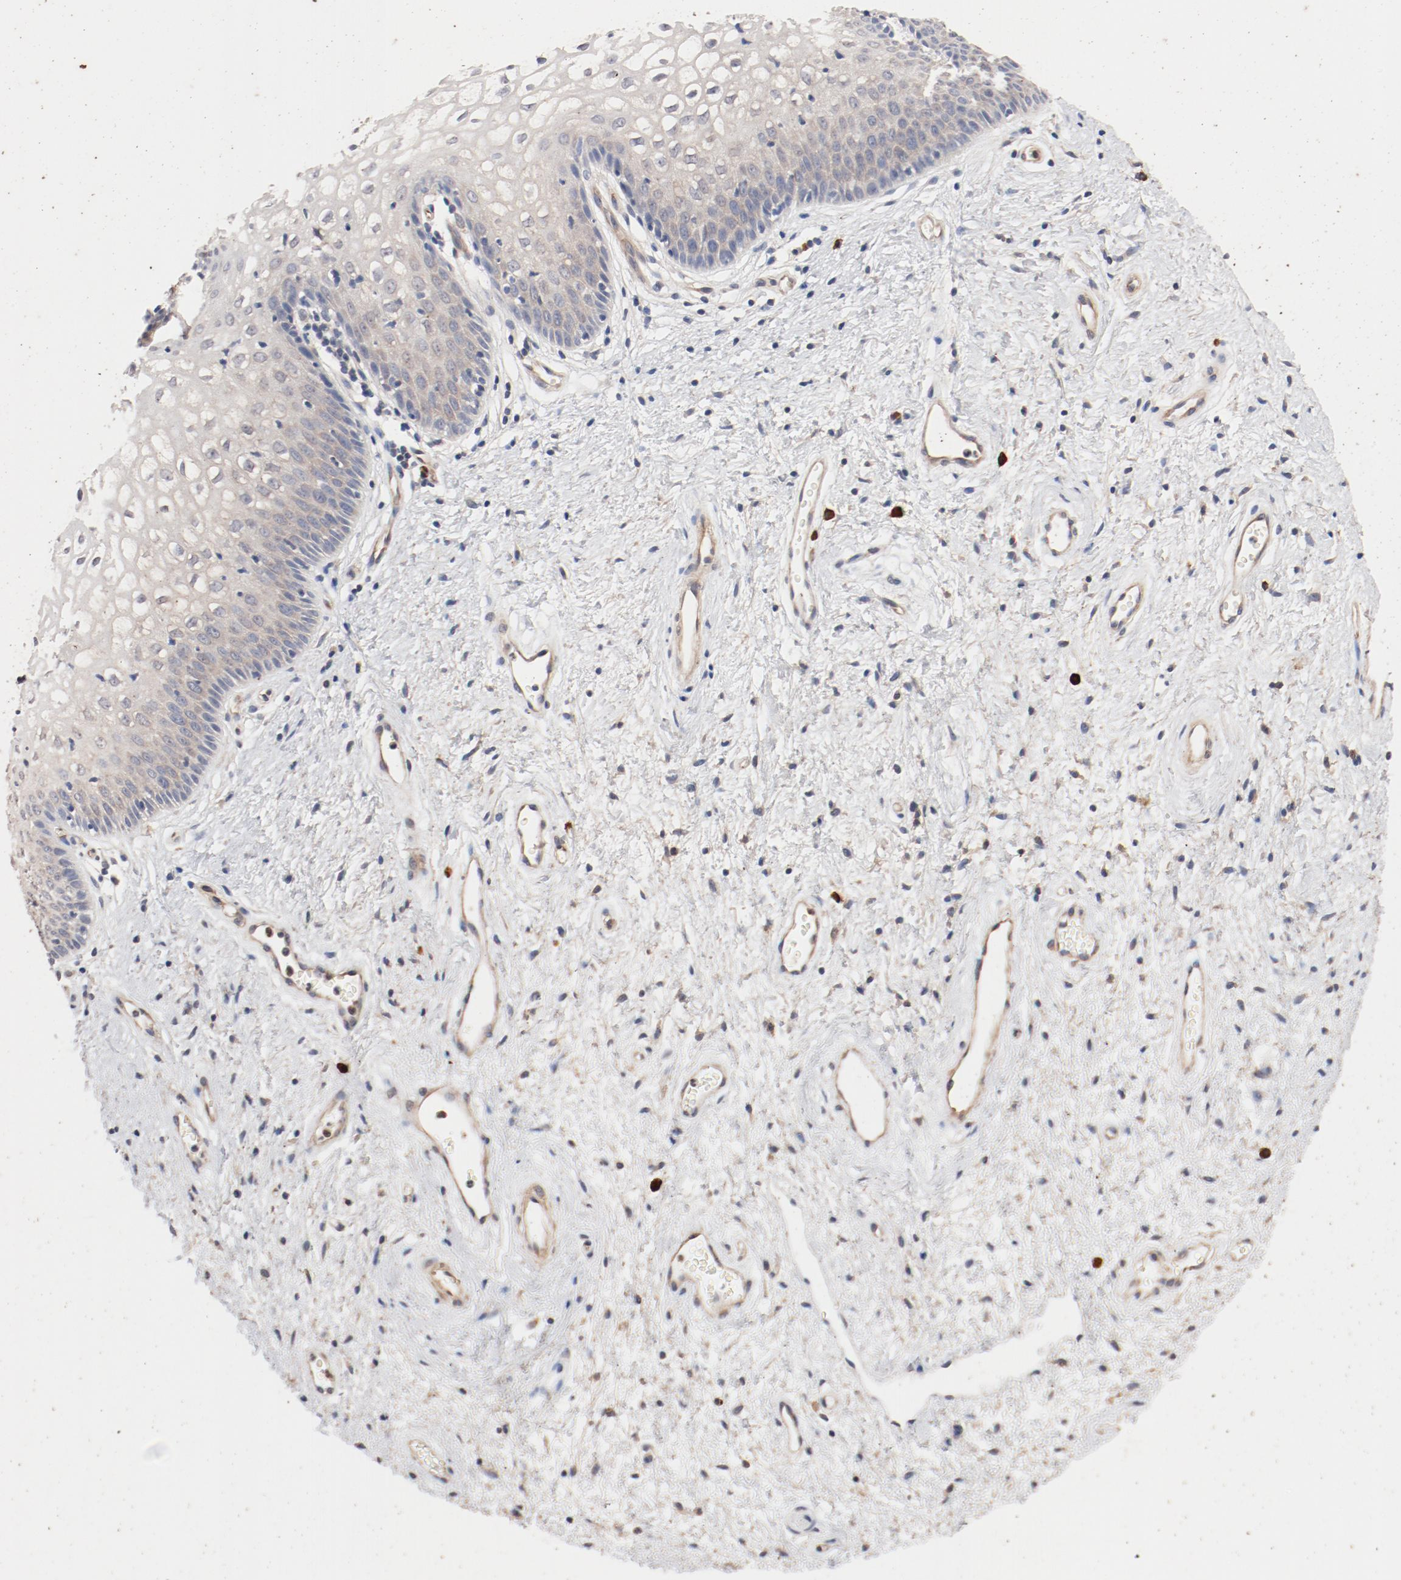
{"staining": {"intensity": "weak", "quantity": "25%-75%", "location": "cytoplasmic/membranous"}, "tissue": "vagina", "cell_type": "Squamous epithelial cells", "image_type": "normal", "snomed": [{"axis": "morphology", "description": "Normal tissue, NOS"}, {"axis": "topography", "description": "Vagina"}], "caption": "An immunohistochemistry micrograph of unremarkable tissue is shown. Protein staining in brown labels weak cytoplasmic/membranous positivity in vagina within squamous epithelial cells.", "gene": "UBE2J1", "patient": {"sex": "female", "age": 34}}